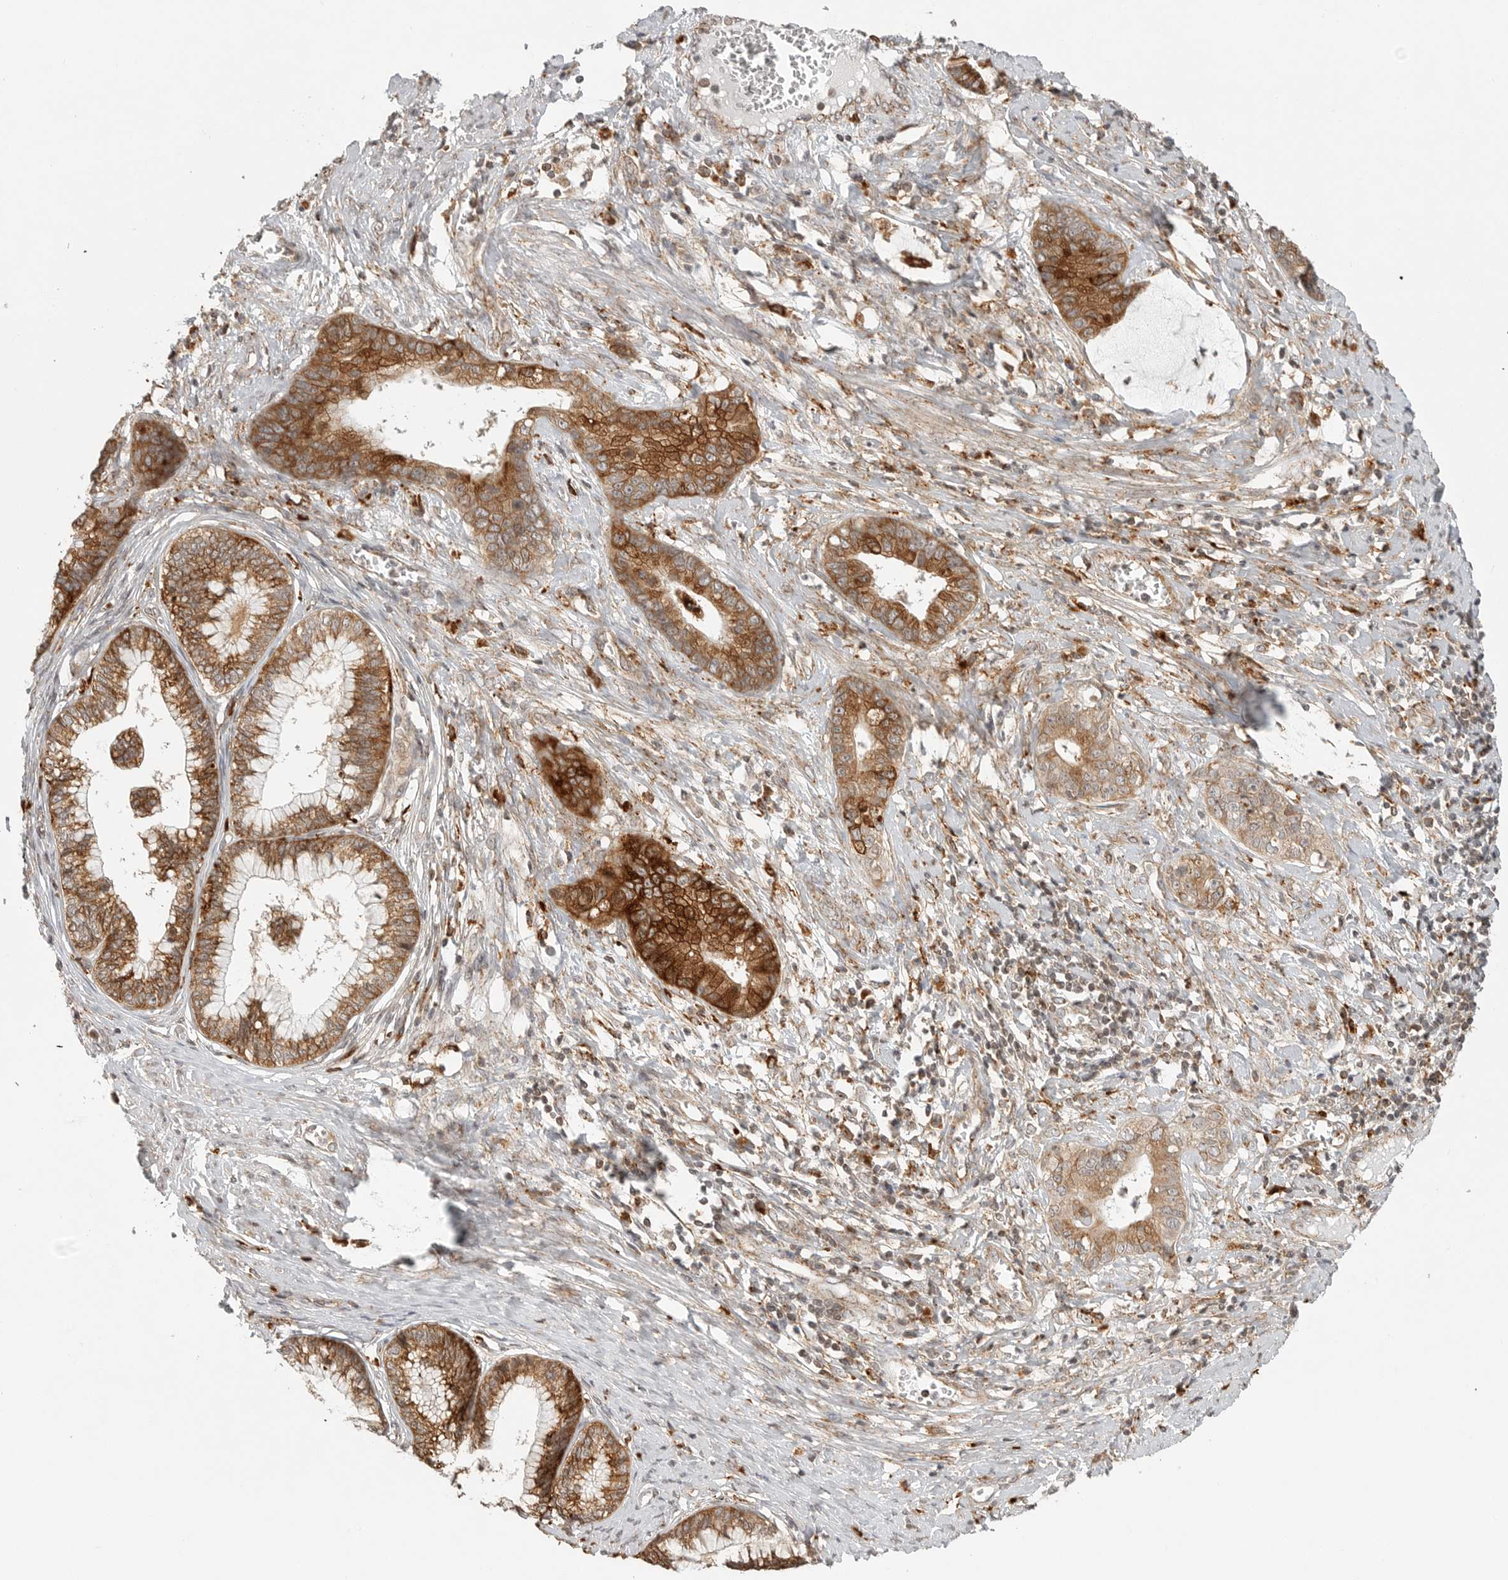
{"staining": {"intensity": "strong", "quantity": ">75%", "location": "cytoplasmic/membranous"}, "tissue": "cervical cancer", "cell_type": "Tumor cells", "image_type": "cancer", "snomed": [{"axis": "morphology", "description": "Adenocarcinoma, NOS"}, {"axis": "topography", "description": "Cervix"}], "caption": "Human cervical cancer stained for a protein (brown) reveals strong cytoplasmic/membranous positive positivity in about >75% of tumor cells.", "gene": "IDUA", "patient": {"sex": "female", "age": 44}}